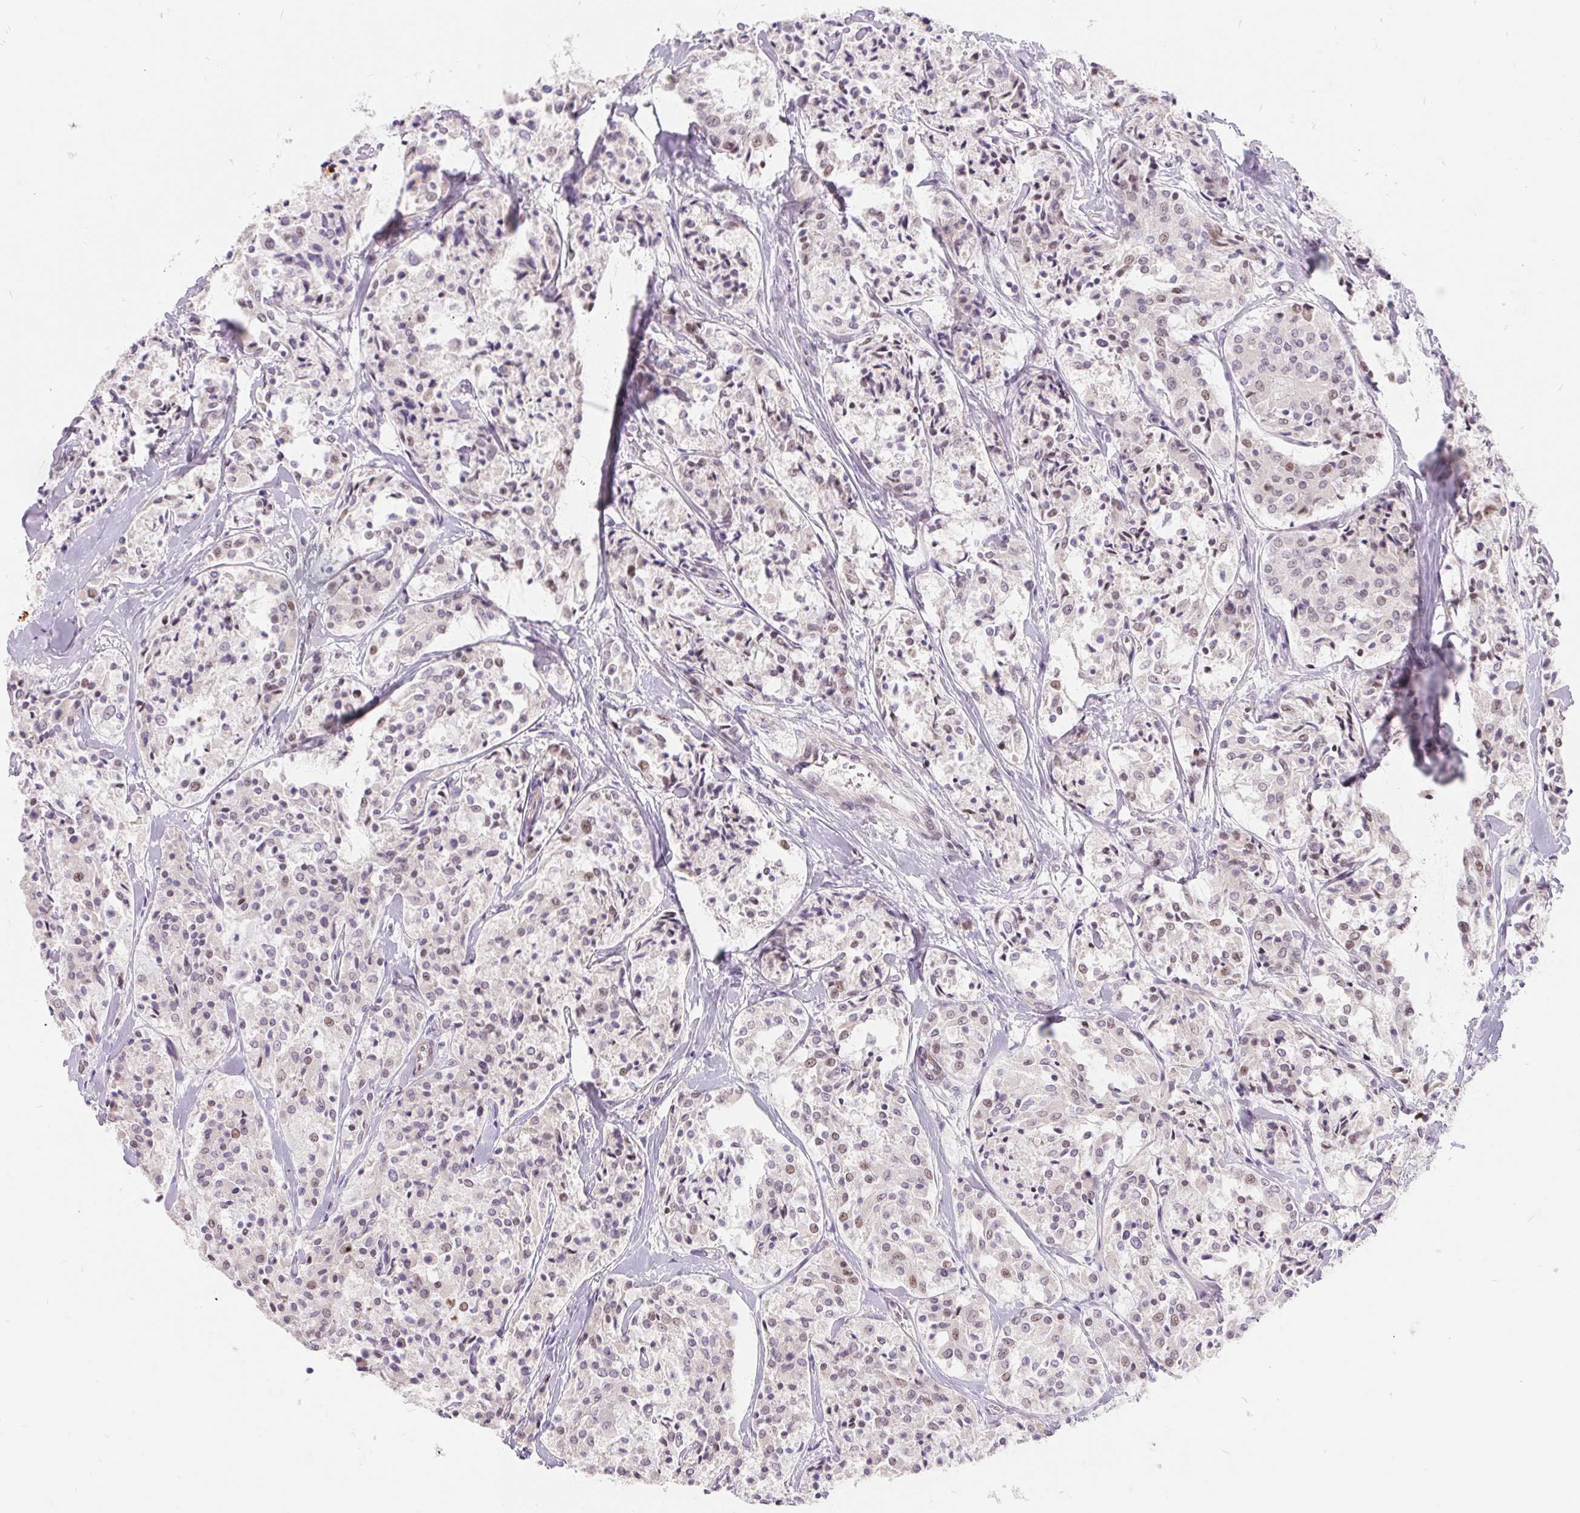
{"staining": {"intensity": "moderate", "quantity": "<25%", "location": "nuclear"}, "tissue": "carcinoid", "cell_type": "Tumor cells", "image_type": "cancer", "snomed": [{"axis": "morphology", "description": "Carcinoid, malignant, NOS"}, {"axis": "topography", "description": "Lung"}], "caption": "Carcinoid stained with a brown dye shows moderate nuclear positive expression in approximately <25% of tumor cells.", "gene": "NRG2", "patient": {"sex": "male", "age": 71}}